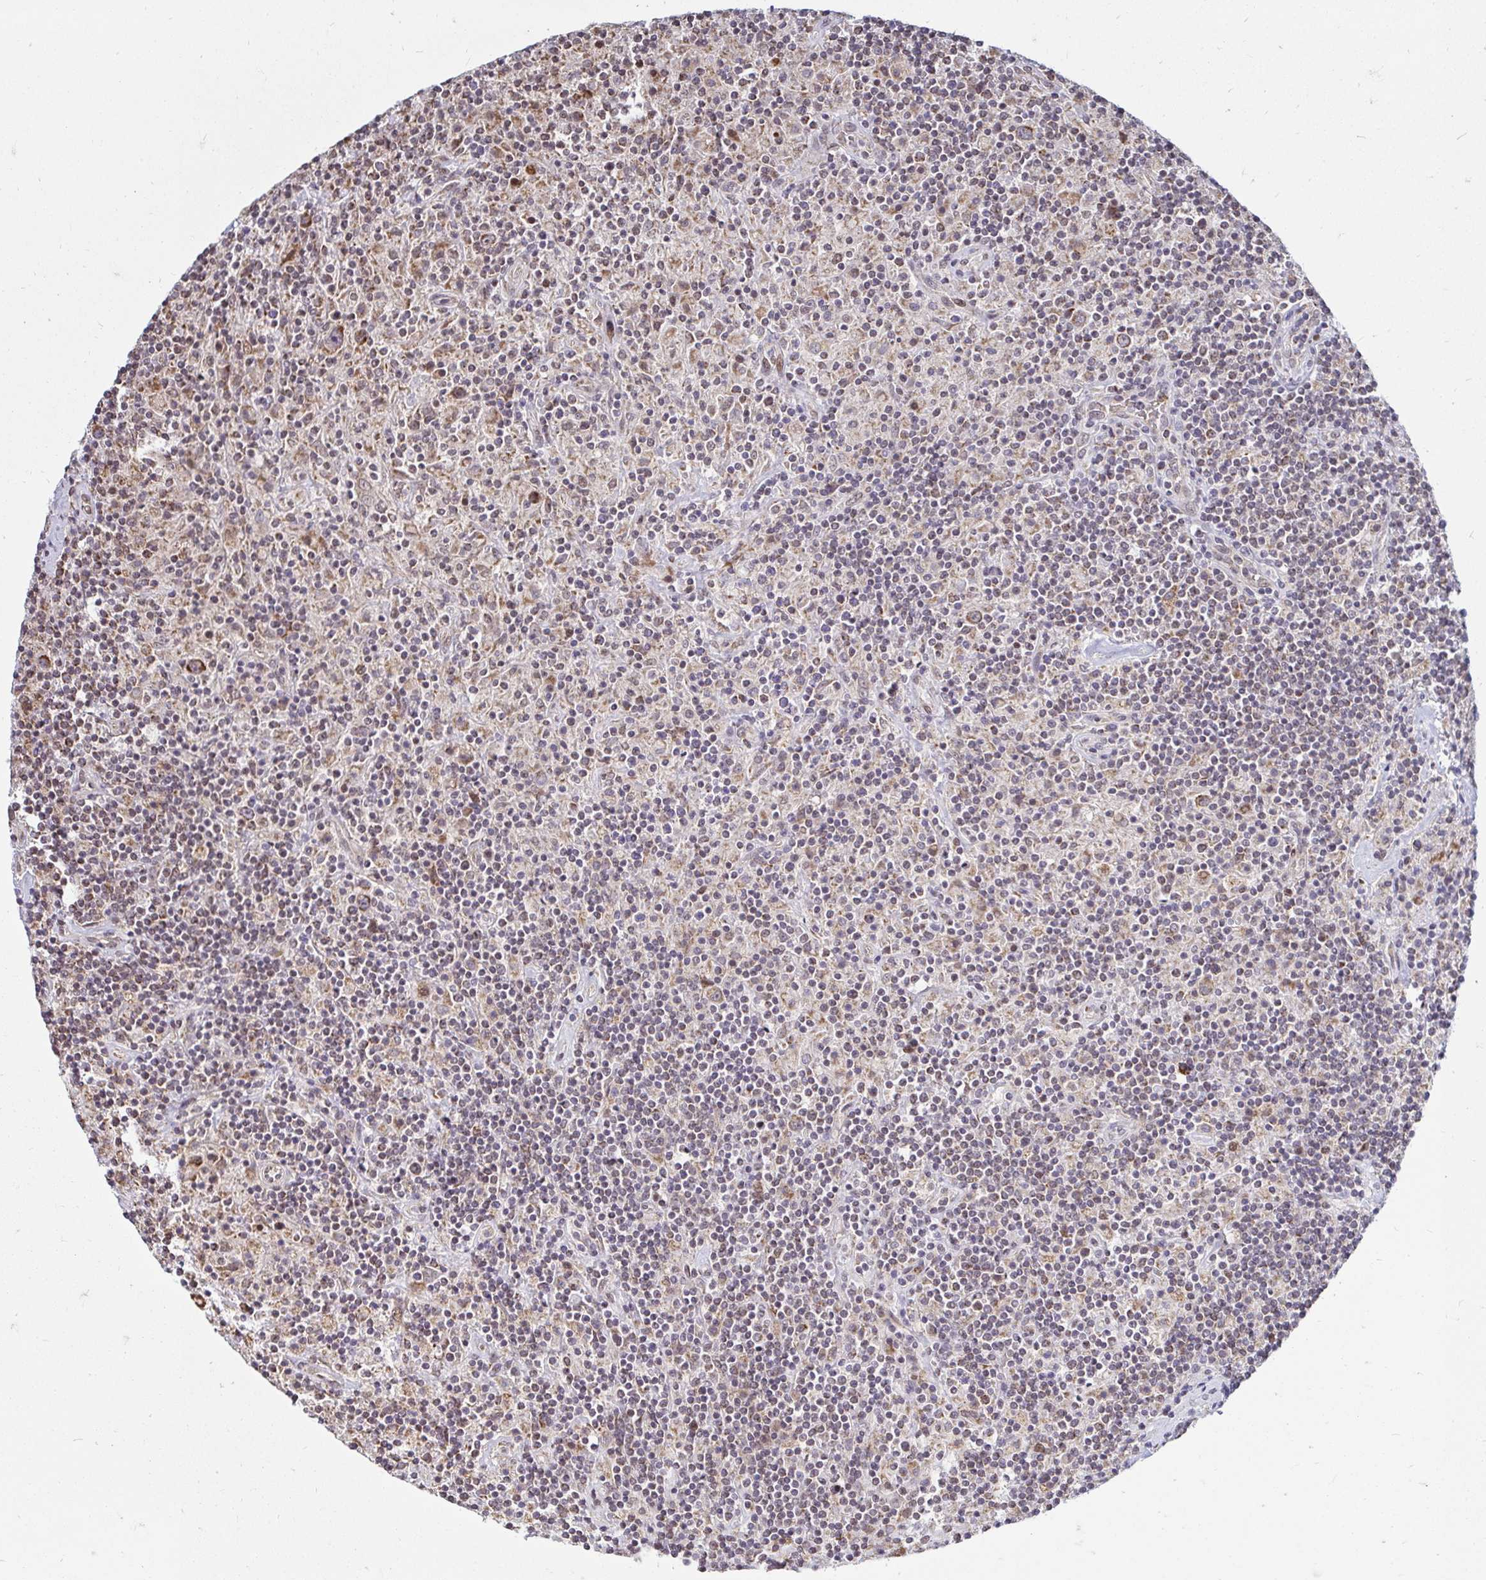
{"staining": {"intensity": "moderate", "quantity": ">75%", "location": "cytoplasmic/membranous"}, "tissue": "lymphoma", "cell_type": "Tumor cells", "image_type": "cancer", "snomed": [{"axis": "morphology", "description": "Hodgkin's disease, NOS"}, {"axis": "topography", "description": "Lymph node"}], "caption": "Immunohistochemical staining of lymphoma displays moderate cytoplasmic/membranous protein positivity in about >75% of tumor cells. The staining is performed using DAB (3,3'-diaminobenzidine) brown chromogen to label protein expression. The nuclei are counter-stained blue using hematoxylin.", "gene": "TIMM50", "patient": {"sex": "male", "age": 70}}